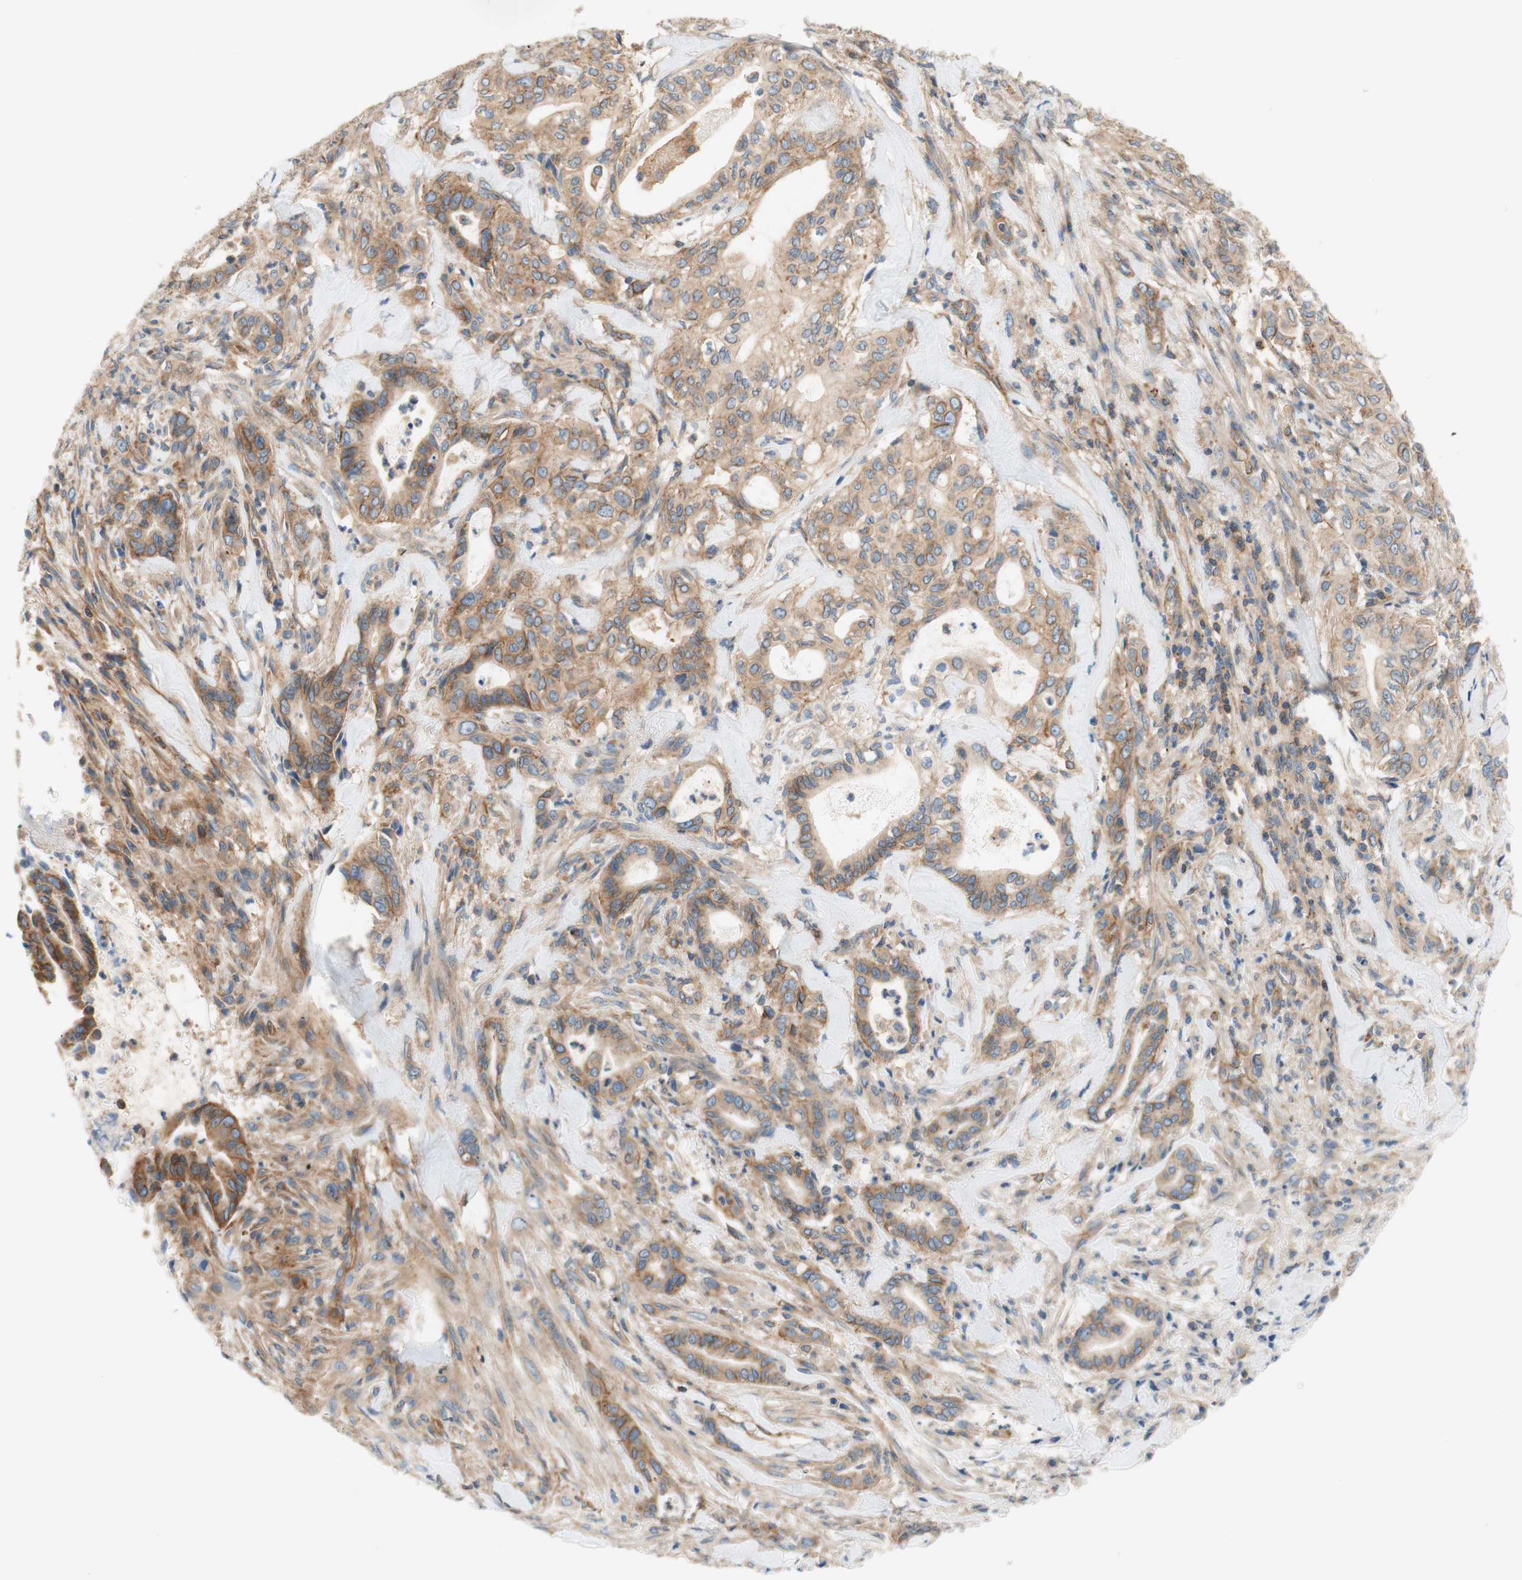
{"staining": {"intensity": "moderate", "quantity": ">75%", "location": "cytoplasmic/membranous"}, "tissue": "liver cancer", "cell_type": "Tumor cells", "image_type": "cancer", "snomed": [{"axis": "morphology", "description": "Cholangiocarcinoma"}, {"axis": "topography", "description": "Liver"}], "caption": "High-magnification brightfield microscopy of liver cholangiocarcinoma stained with DAB (3,3'-diaminobenzidine) (brown) and counterstained with hematoxylin (blue). tumor cells exhibit moderate cytoplasmic/membranous staining is seen in approximately>75% of cells.", "gene": "VPS26A", "patient": {"sex": "female", "age": 67}}